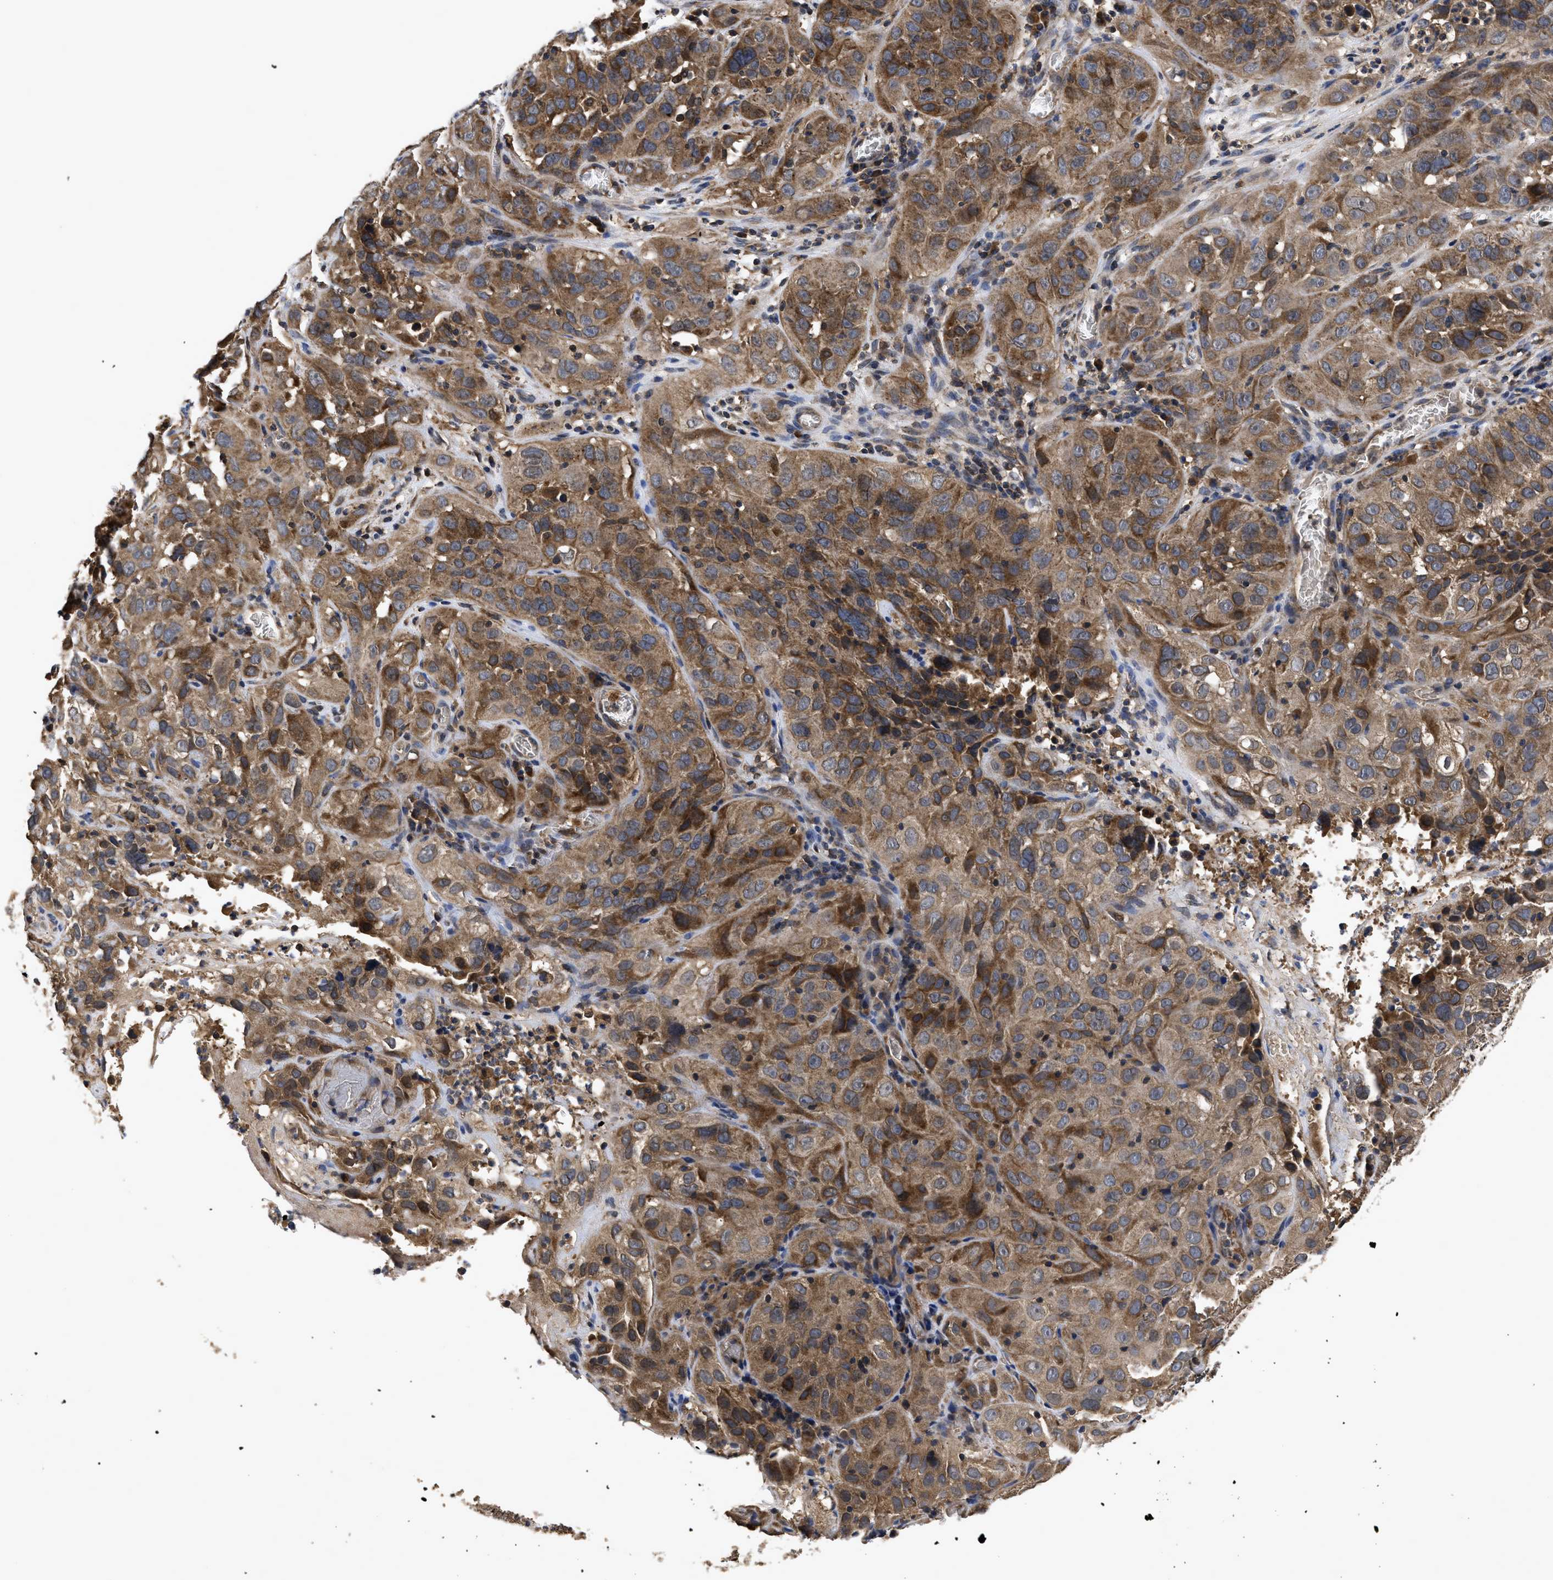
{"staining": {"intensity": "moderate", "quantity": ">75%", "location": "cytoplasmic/membranous"}, "tissue": "cervical cancer", "cell_type": "Tumor cells", "image_type": "cancer", "snomed": [{"axis": "morphology", "description": "Squamous cell carcinoma, NOS"}, {"axis": "topography", "description": "Cervix"}], "caption": "Moderate cytoplasmic/membranous expression is identified in approximately >75% of tumor cells in cervical cancer.", "gene": "LRRC3", "patient": {"sex": "female", "age": 32}}